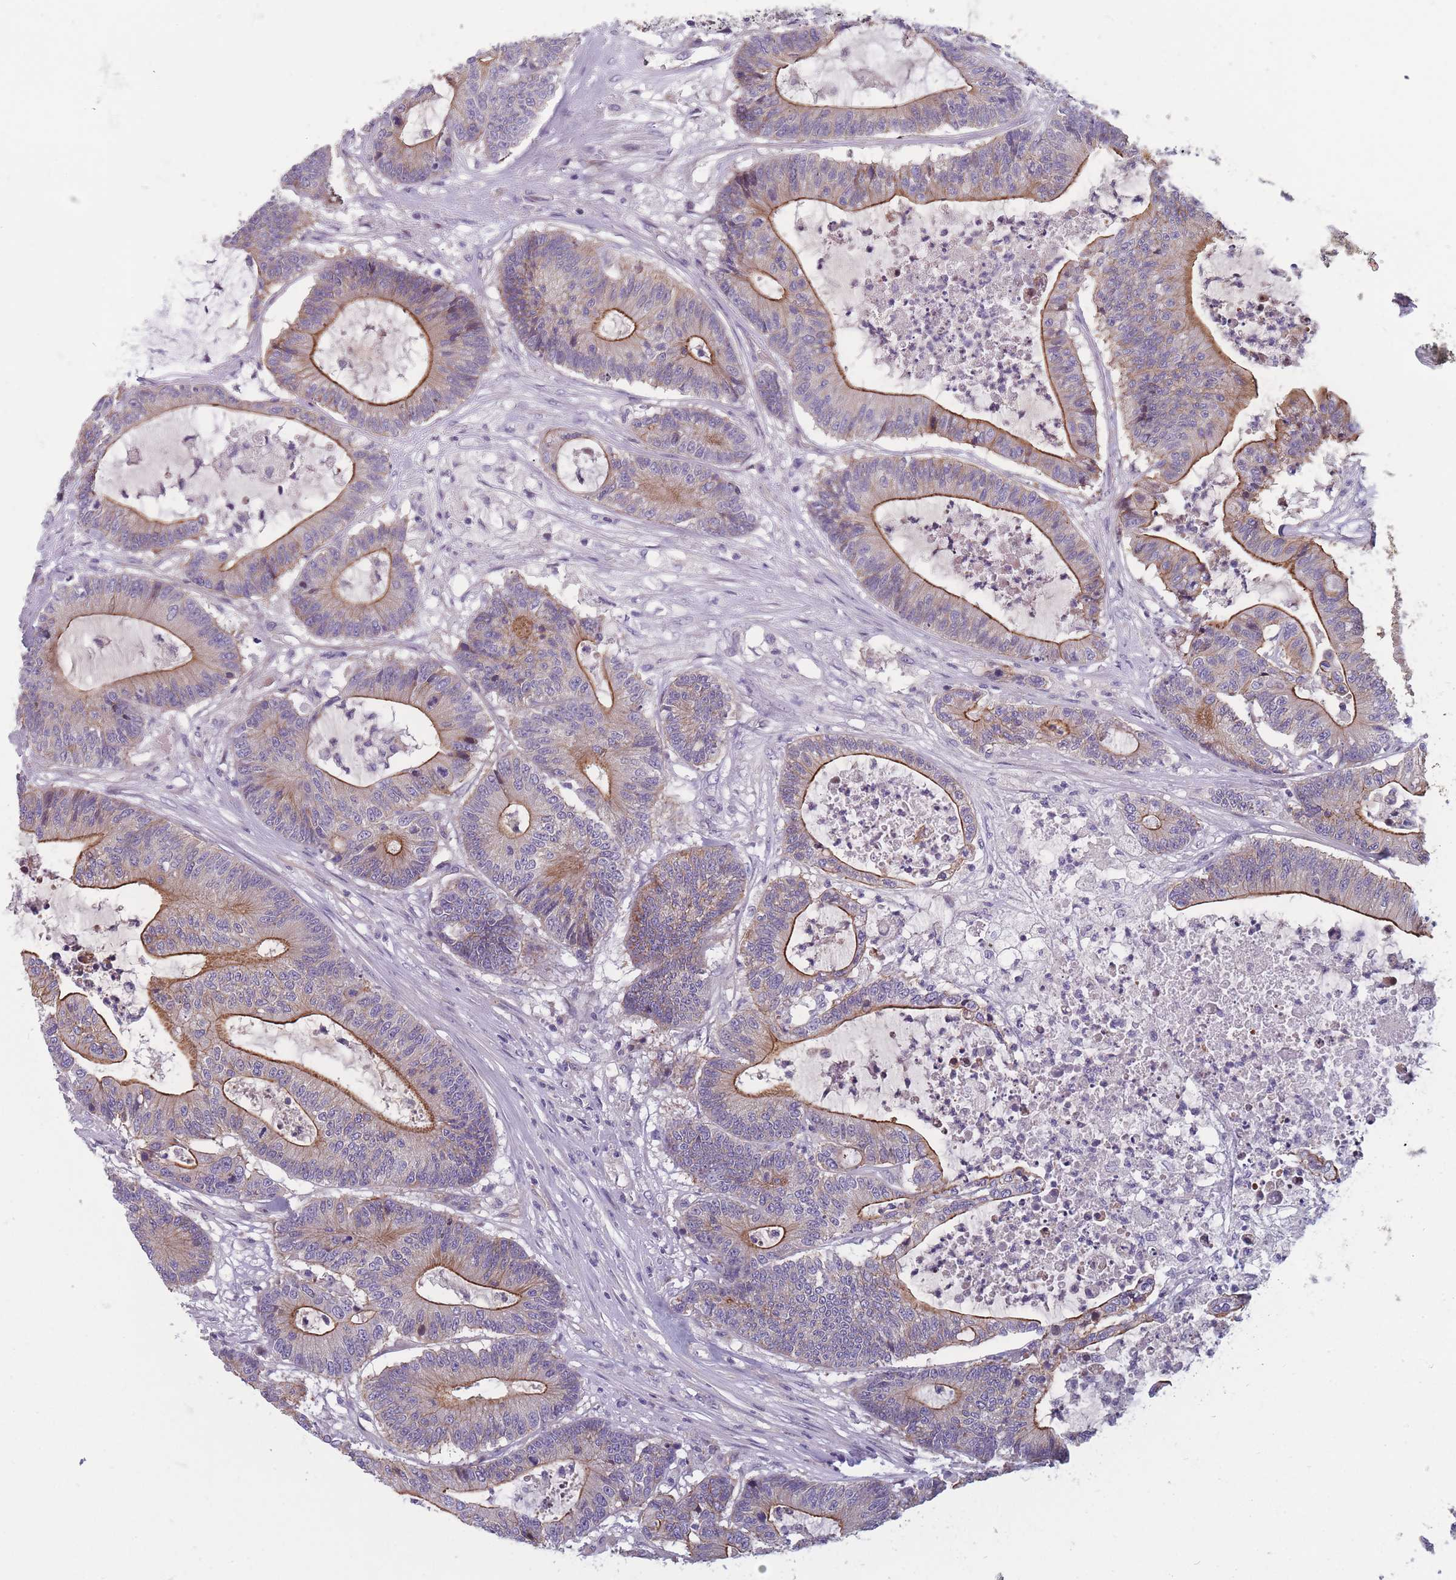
{"staining": {"intensity": "moderate", "quantity": "25%-75%", "location": "cytoplasmic/membranous"}, "tissue": "colorectal cancer", "cell_type": "Tumor cells", "image_type": "cancer", "snomed": [{"axis": "morphology", "description": "Adenocarcinoma, NOS"}, {"axis": "topography", "description": "Colon"}], "caption": "The histopathology image demonstrates a brown stain indicating the presence of a protein in the cytoplasmic/membranous of tumor cells in colorectal adenocarcinoma. The staining was performed using DAB to visualize the protein expression in brown, while the nuclei were stained in blue with hematoxylin (Magnification: 20x).", "gene": "FAM83F", "patient": {"sex": "female", "age": 84}}